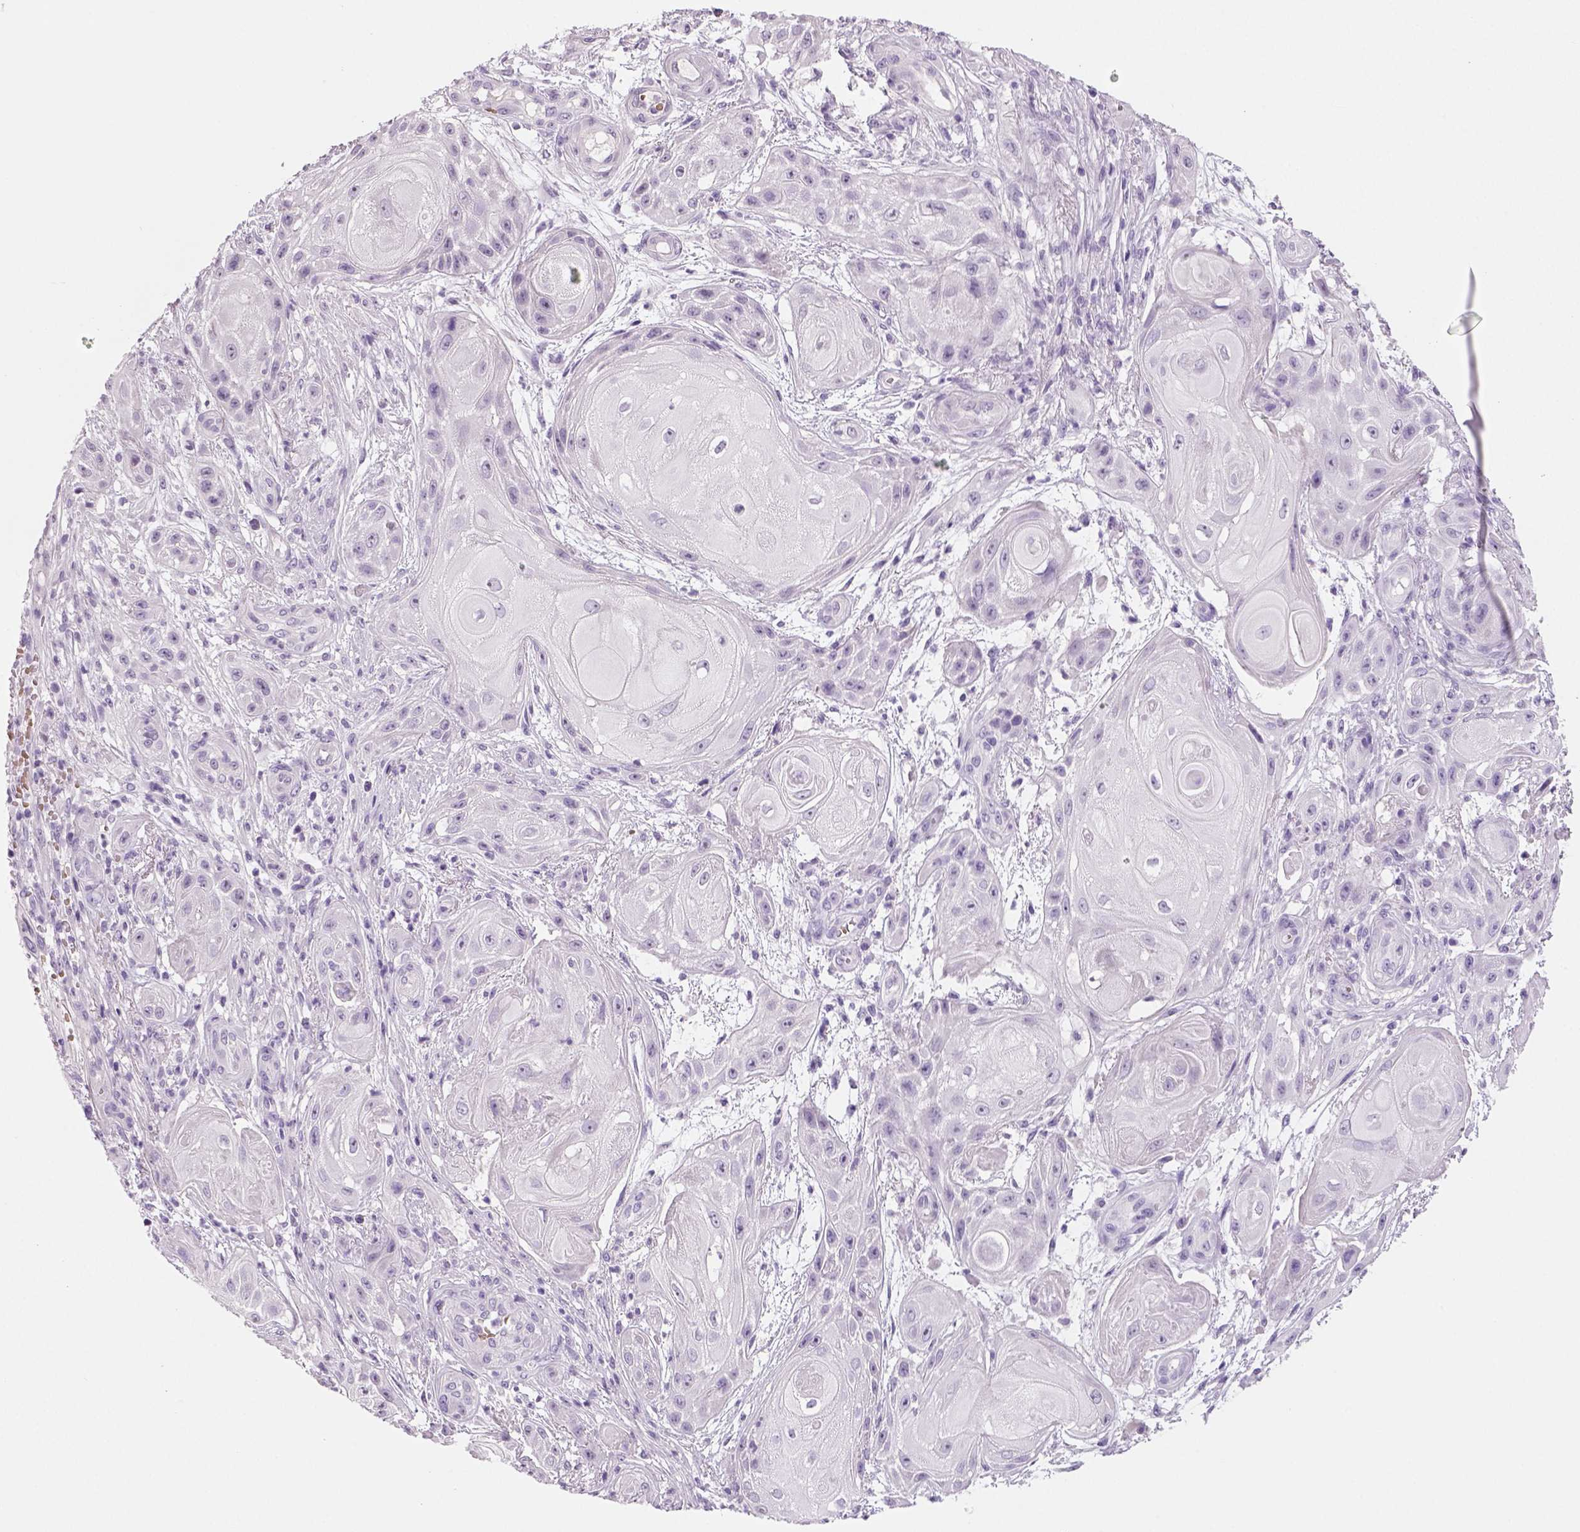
{"staining": {"intensity": "negative", "quantity": "none", "location": "none"}, "tissue": "skin cancer", "cell_type": "Tumor cells", "image_type": "cancer", "snomed": [{"axis": "morphology", "description": "Squamous cell carcinoma, NOS"}, {"axis": "topography", "description": "Skin"}], "caption": "Immunohistochemistry (IHC) of human skin cancer demonstrates no staining in tumor cells.", "gene": "TSPAN7", "patient": {"sex": "male", "age": 62}}